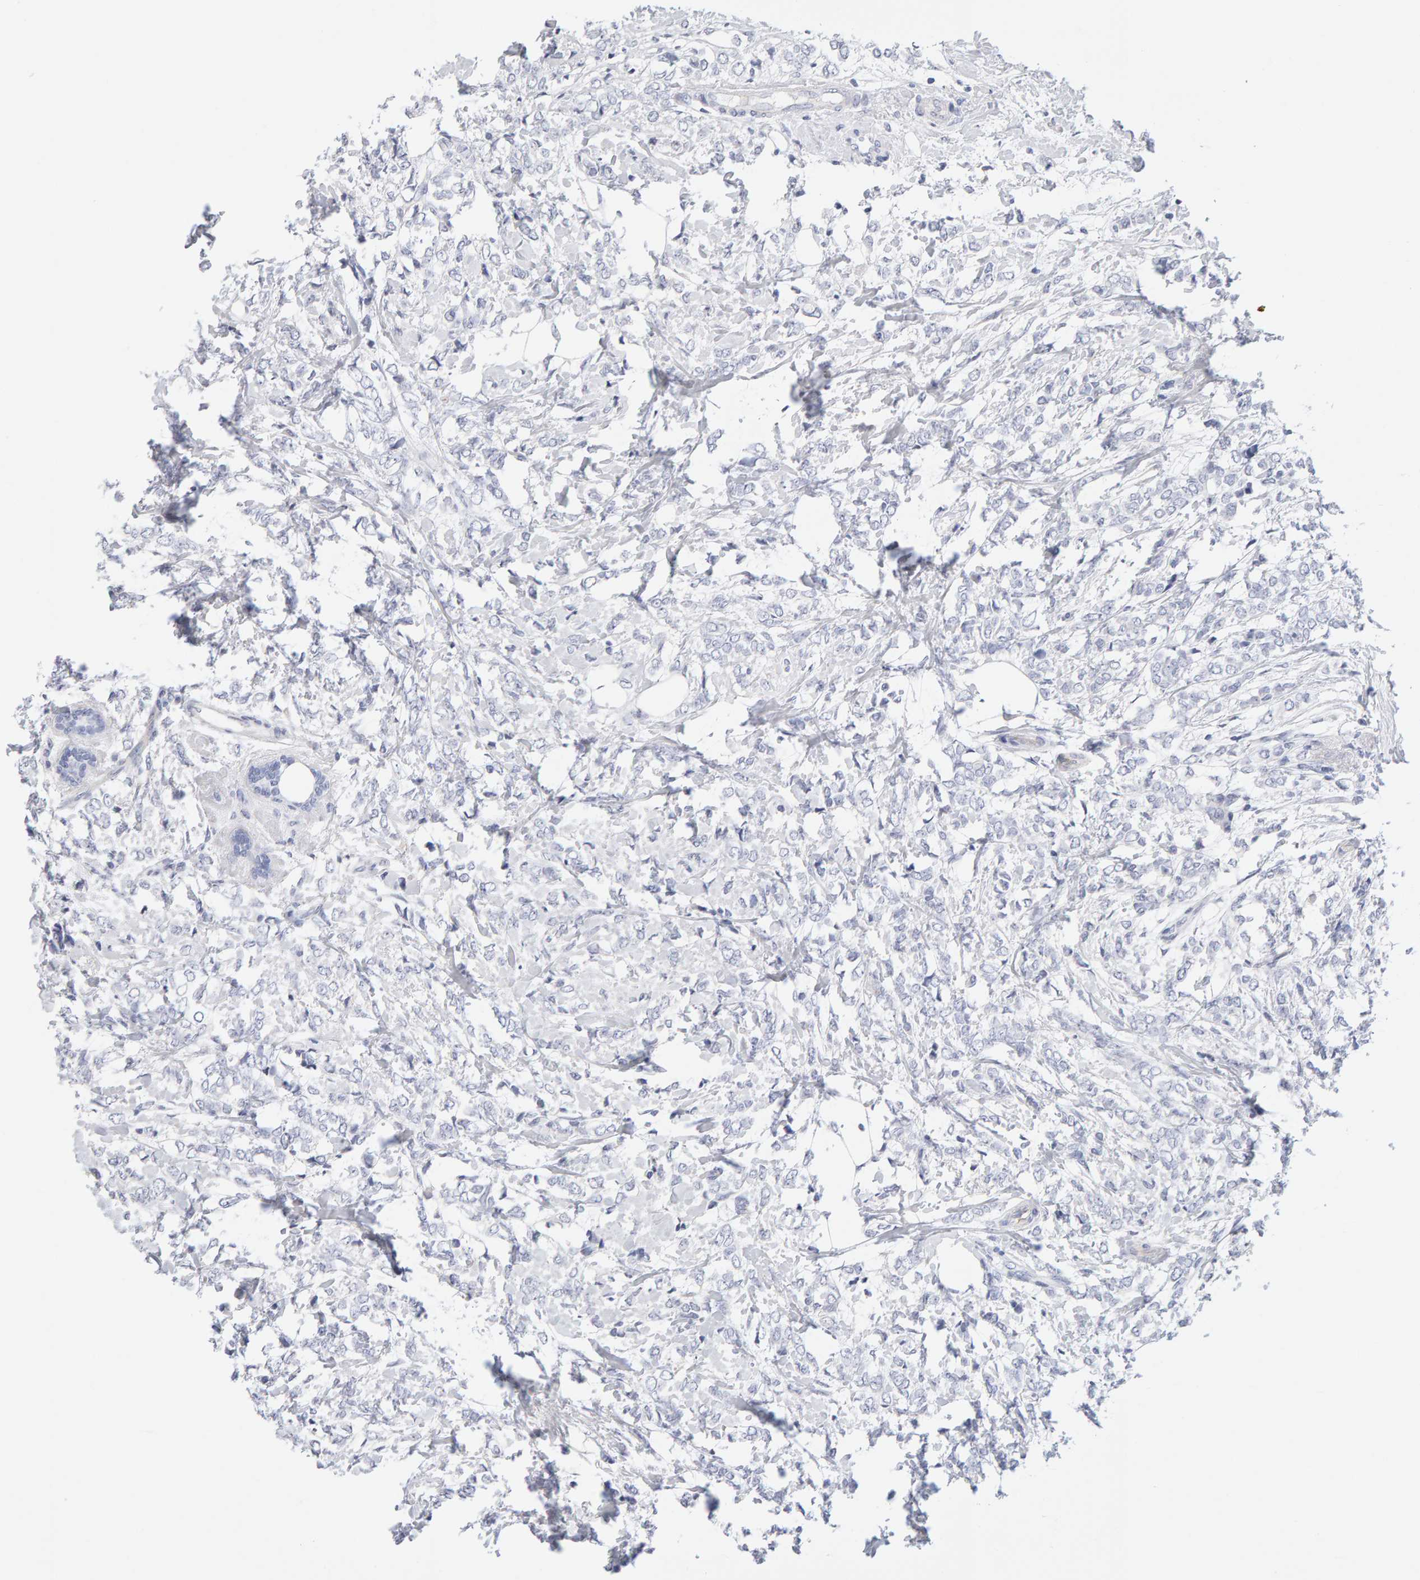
{"staining": {"intensity": "negative", "quantity": "none", "location": "none"}, "tissue": "breast cancer", "cell_type": "Tumor cells", "image_type": "cancer", "snomed": [{"axis": "morphology", "description": "Normal tissue, NOS"}, {"axis": "morphology", "description": "Lobular carcinoma"}, {"axis": "topography", "description": "Breast"}], "caption": "The IHC micrograph has no significant positivity in tumor cells of breast cancer tissue.", "gene": "METRNL", "patient": {"sex": "female", "age": 47}}